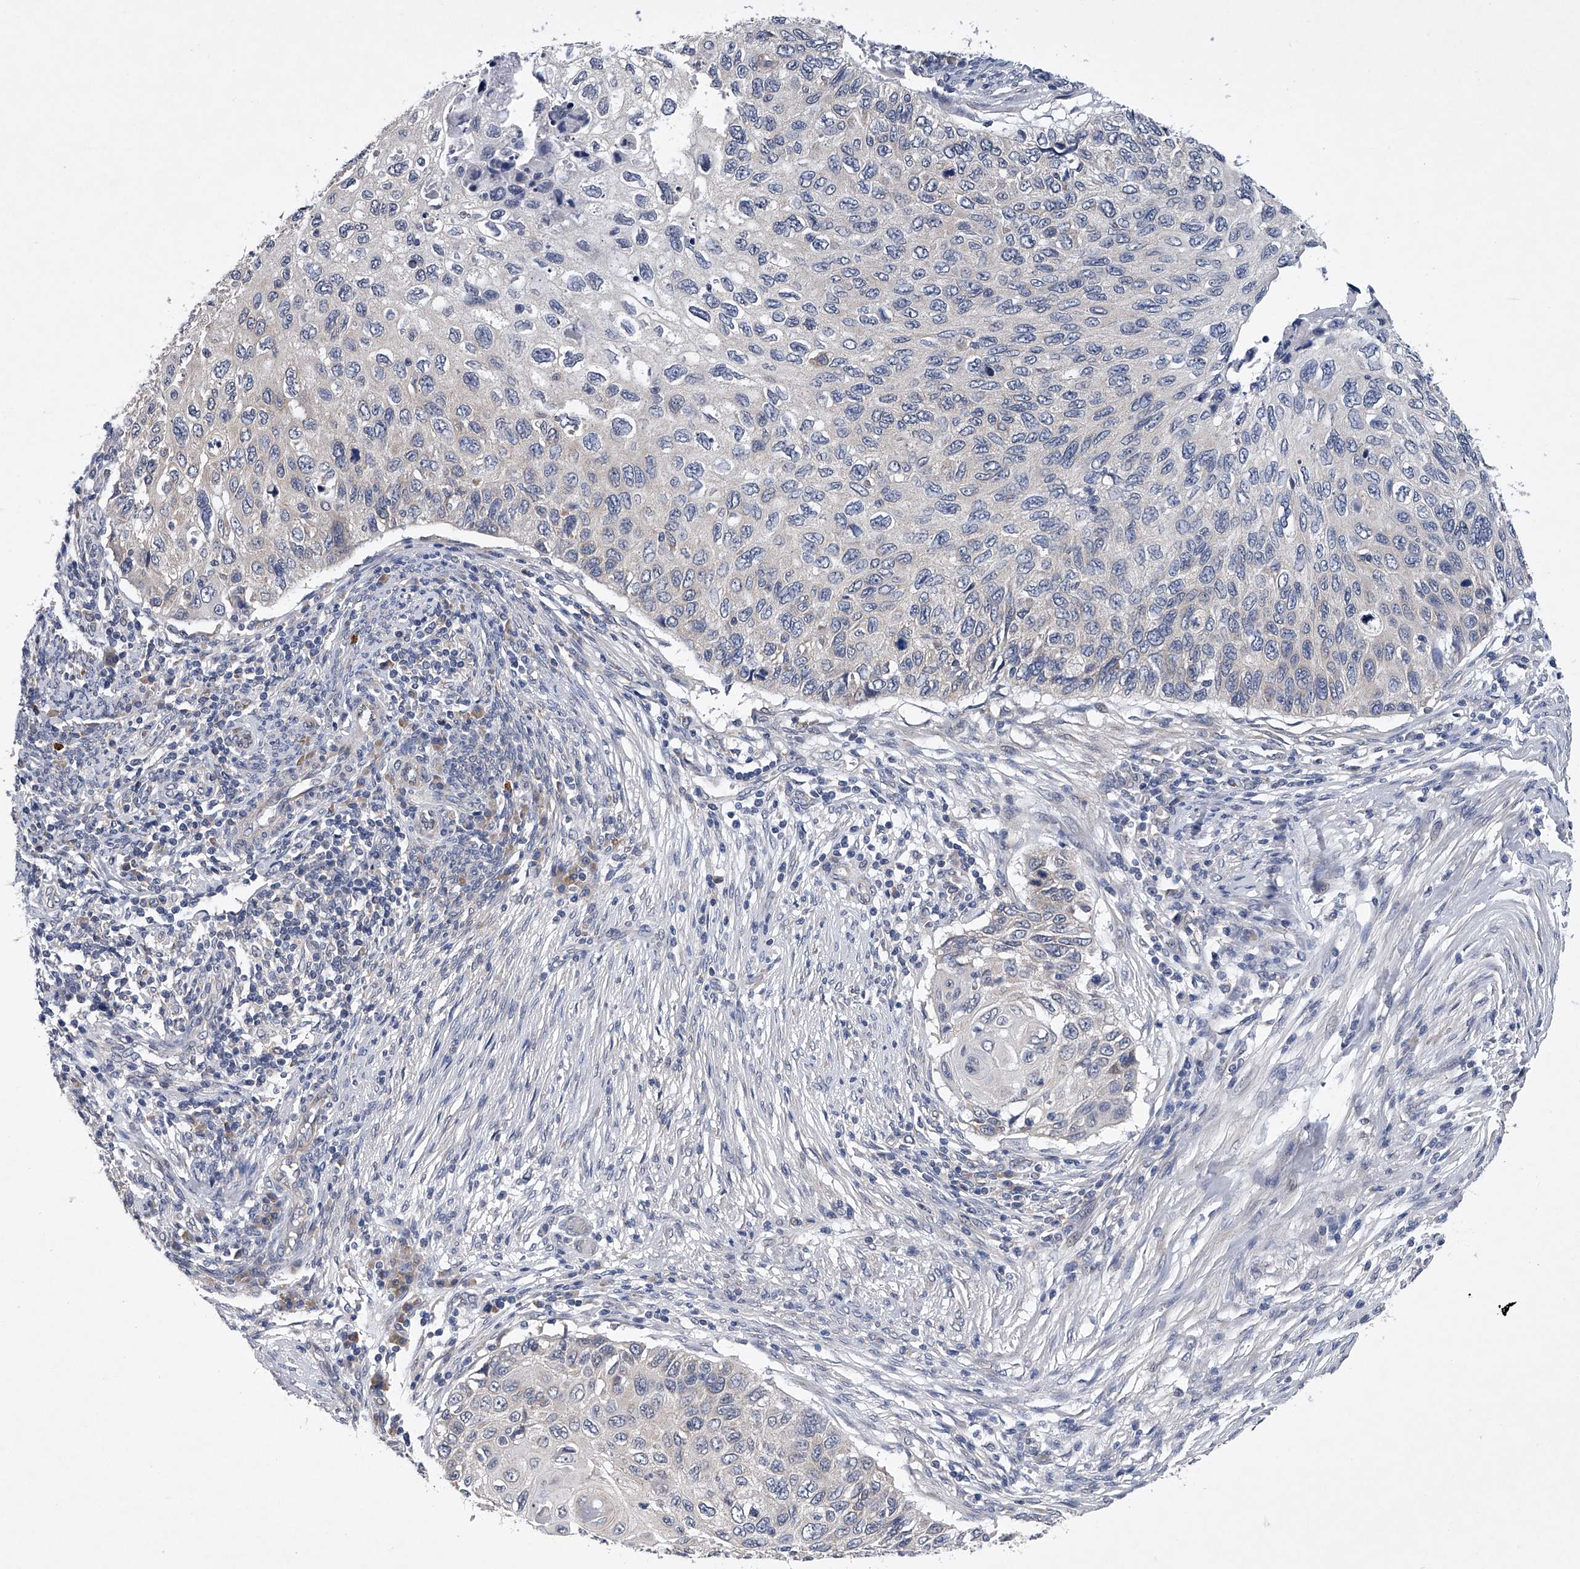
{"staining": {"intensity": "negative", "quantity": "none", "location": "none"}, "tissue": "cervical cancer", "cell_type": "Tumor cells", "image_type": "cancer", "snomed": [{"axis": "morphology", "description": "Squamous cell carcinoma, NOS"}, {"axis": "topography", "description": "Cervix"}], "caption": "DAB (3,3'-diaminobenzidine) immunohistochemical staining of squamous cell carcinoma (cervical) displays no significant expression in tumor cells.", "gene": "RNF5", "patient": {"sex": "female", "age": 70}}